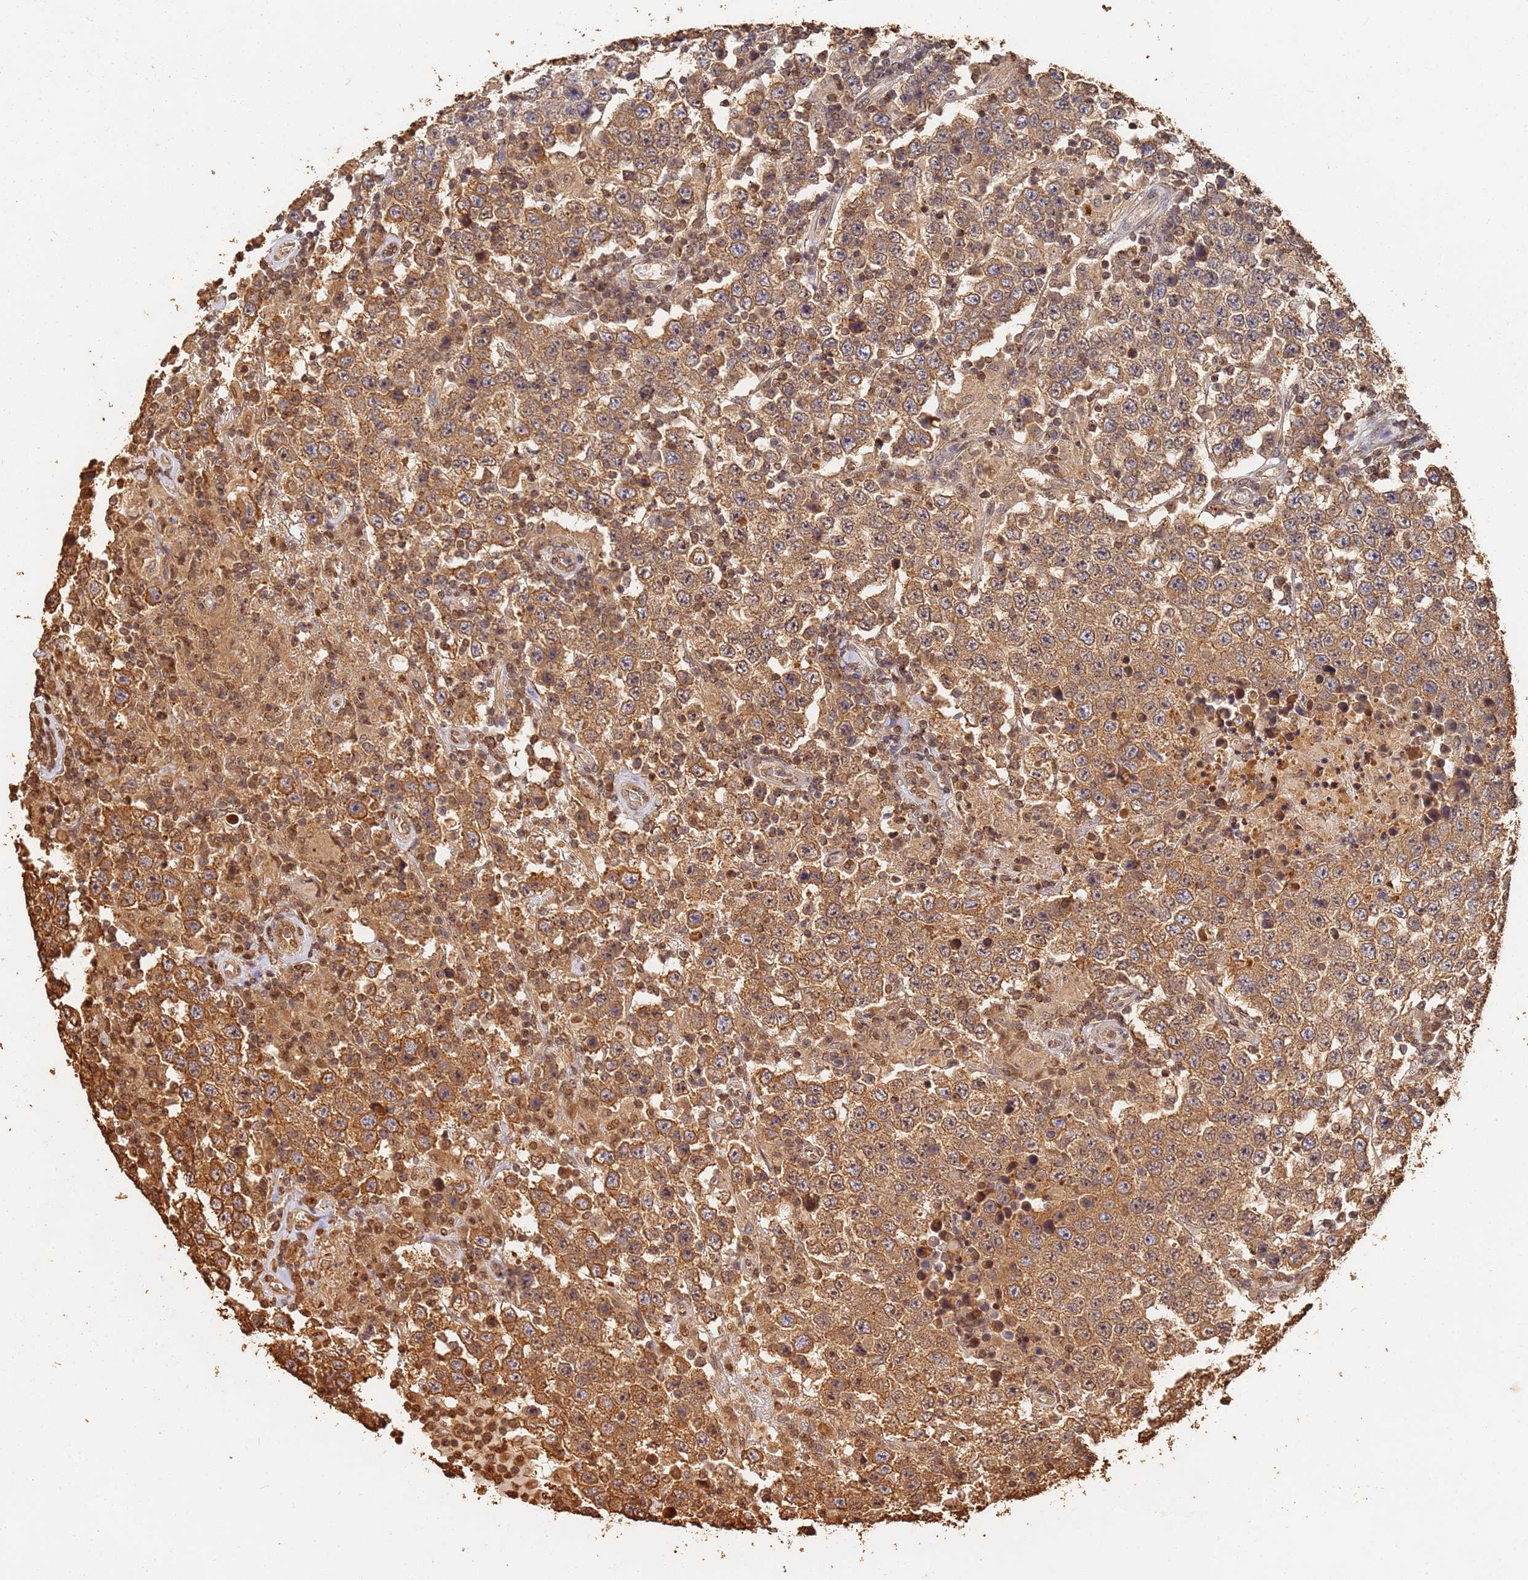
{"staining": {"intensity": "moderate", "quantity": ">75%", "location": "cytoplasmic/membranous,nuclear"}, "tissue": "testis cancer", "cell_type": "Tumor cells", "image_type": "cancer", "snomed": [{"axis": "morphology", "description": "Normal tissue, NOS"}, {"axis": "morphology", "description": "Urothelial carcinoma, High grade"}, {"axis": "morphology", "description": "Seminoma, NOS"}, {"axis": "morphology", "description": "Carcinoma, Embryonal, NOS"}, {"axis": "topography", "description": "Urinary bladder"}, {"axis": "topography", "description": "Testis"}], "caption": "Protein staining of urothelial carcinoma (high-grade) (testis) tissue shows moderate cytoplasmic/membranous and nuclear staining in about >75% of tumor cells.", "gene": "JAK2", "patient": {"sex": "male", "age": 41}}